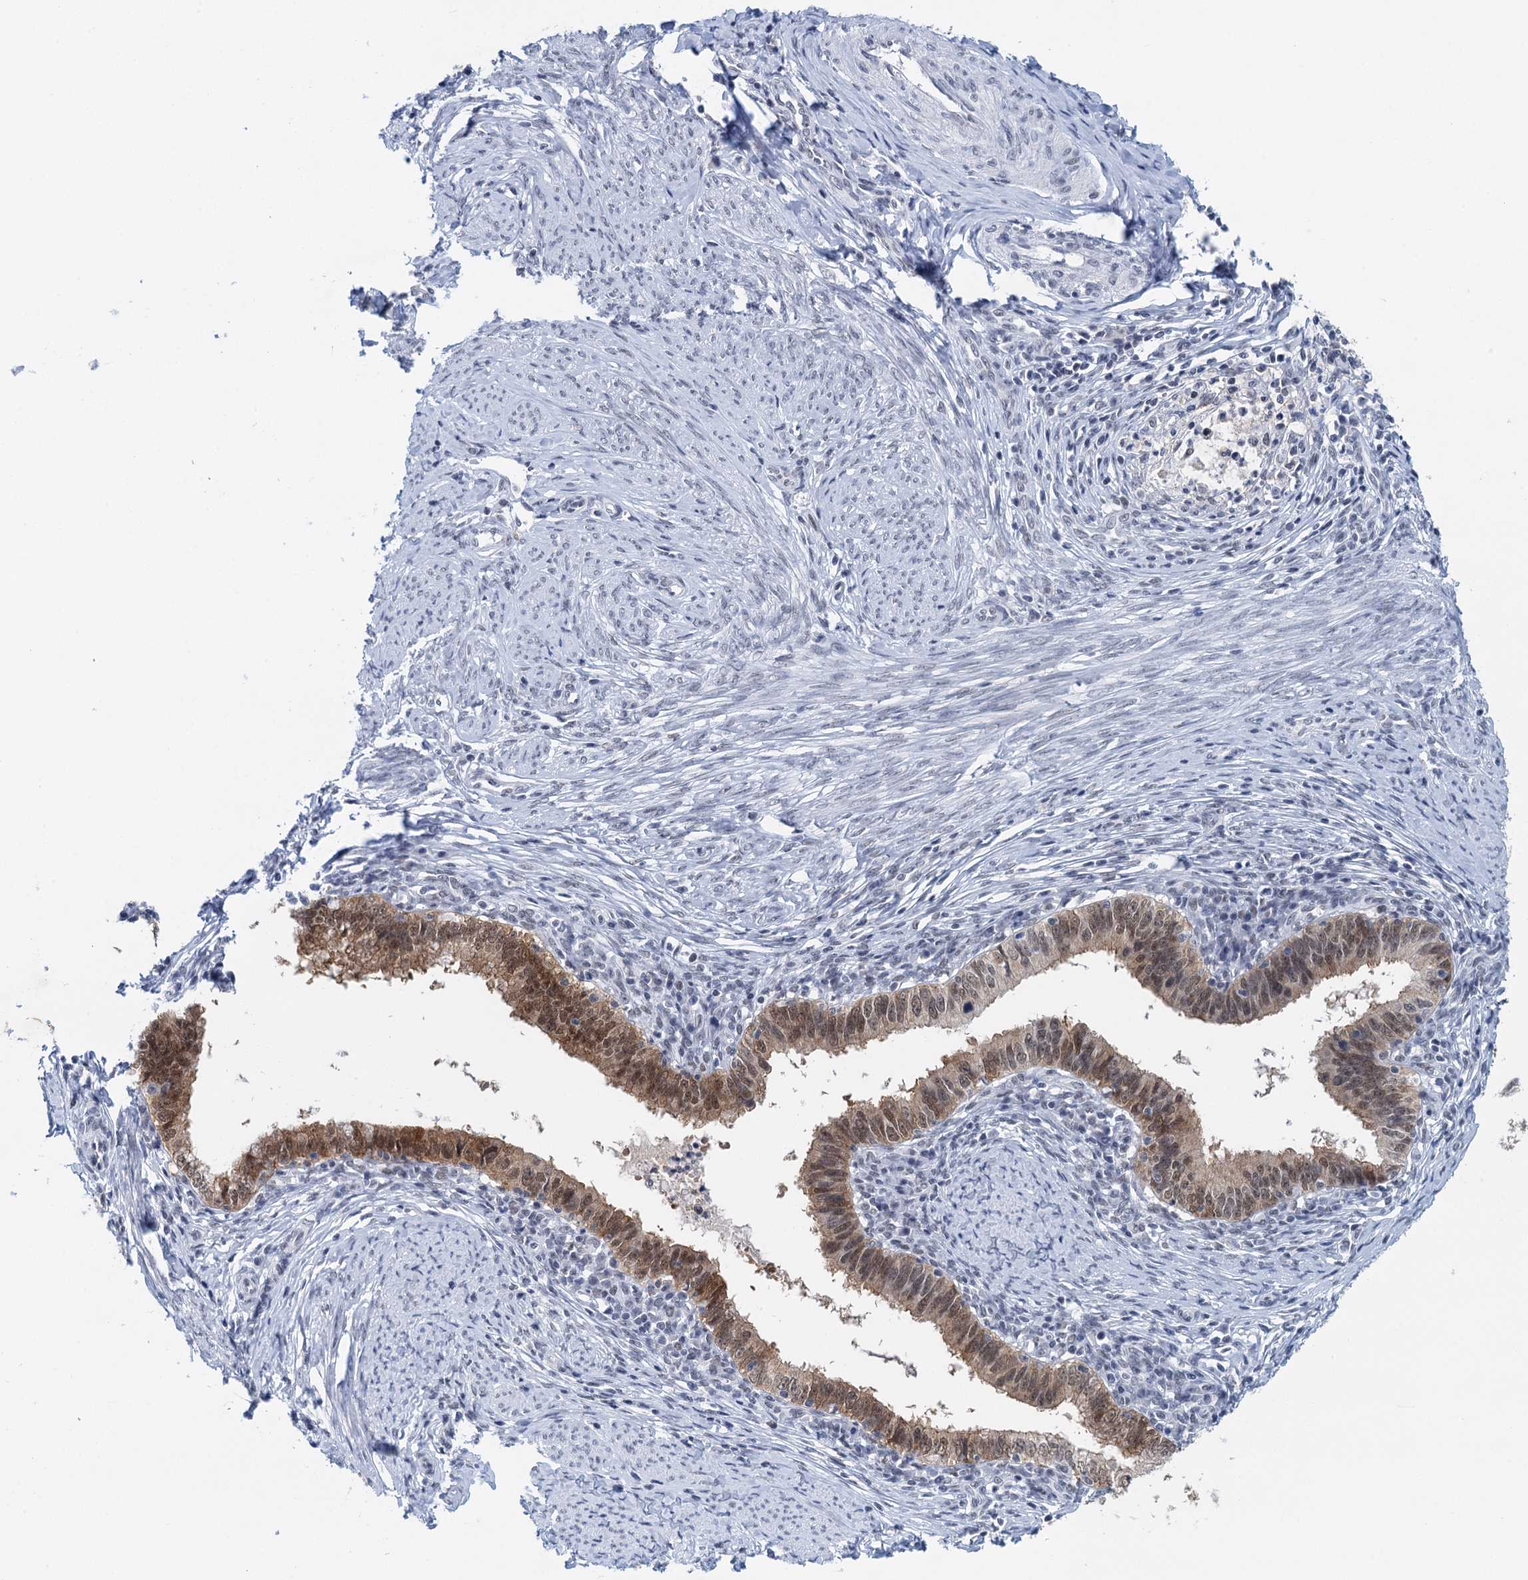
{"staining": {"intensity": "moderate", "quantity": ">75%", "location": "cytoplasmic/membranous,nuclear"}, "tissue": "cervical cancer", "cell_type": "Tumor cells", "image_type": "cancer", "snomed": [{"axis": "morphology", "description": "Adenocarcinoma, NOS"}, {"axis": "topography", "description": "Cervix"}], "caption": "A brown stain highlights moderate cytoplasmic/membranous and nuclear staining of a protein in cervical cancer (adenocarcinoma) tumor cells.", "gene": "EPS8L1", "patient": {"sex": "female", "age": 36}}